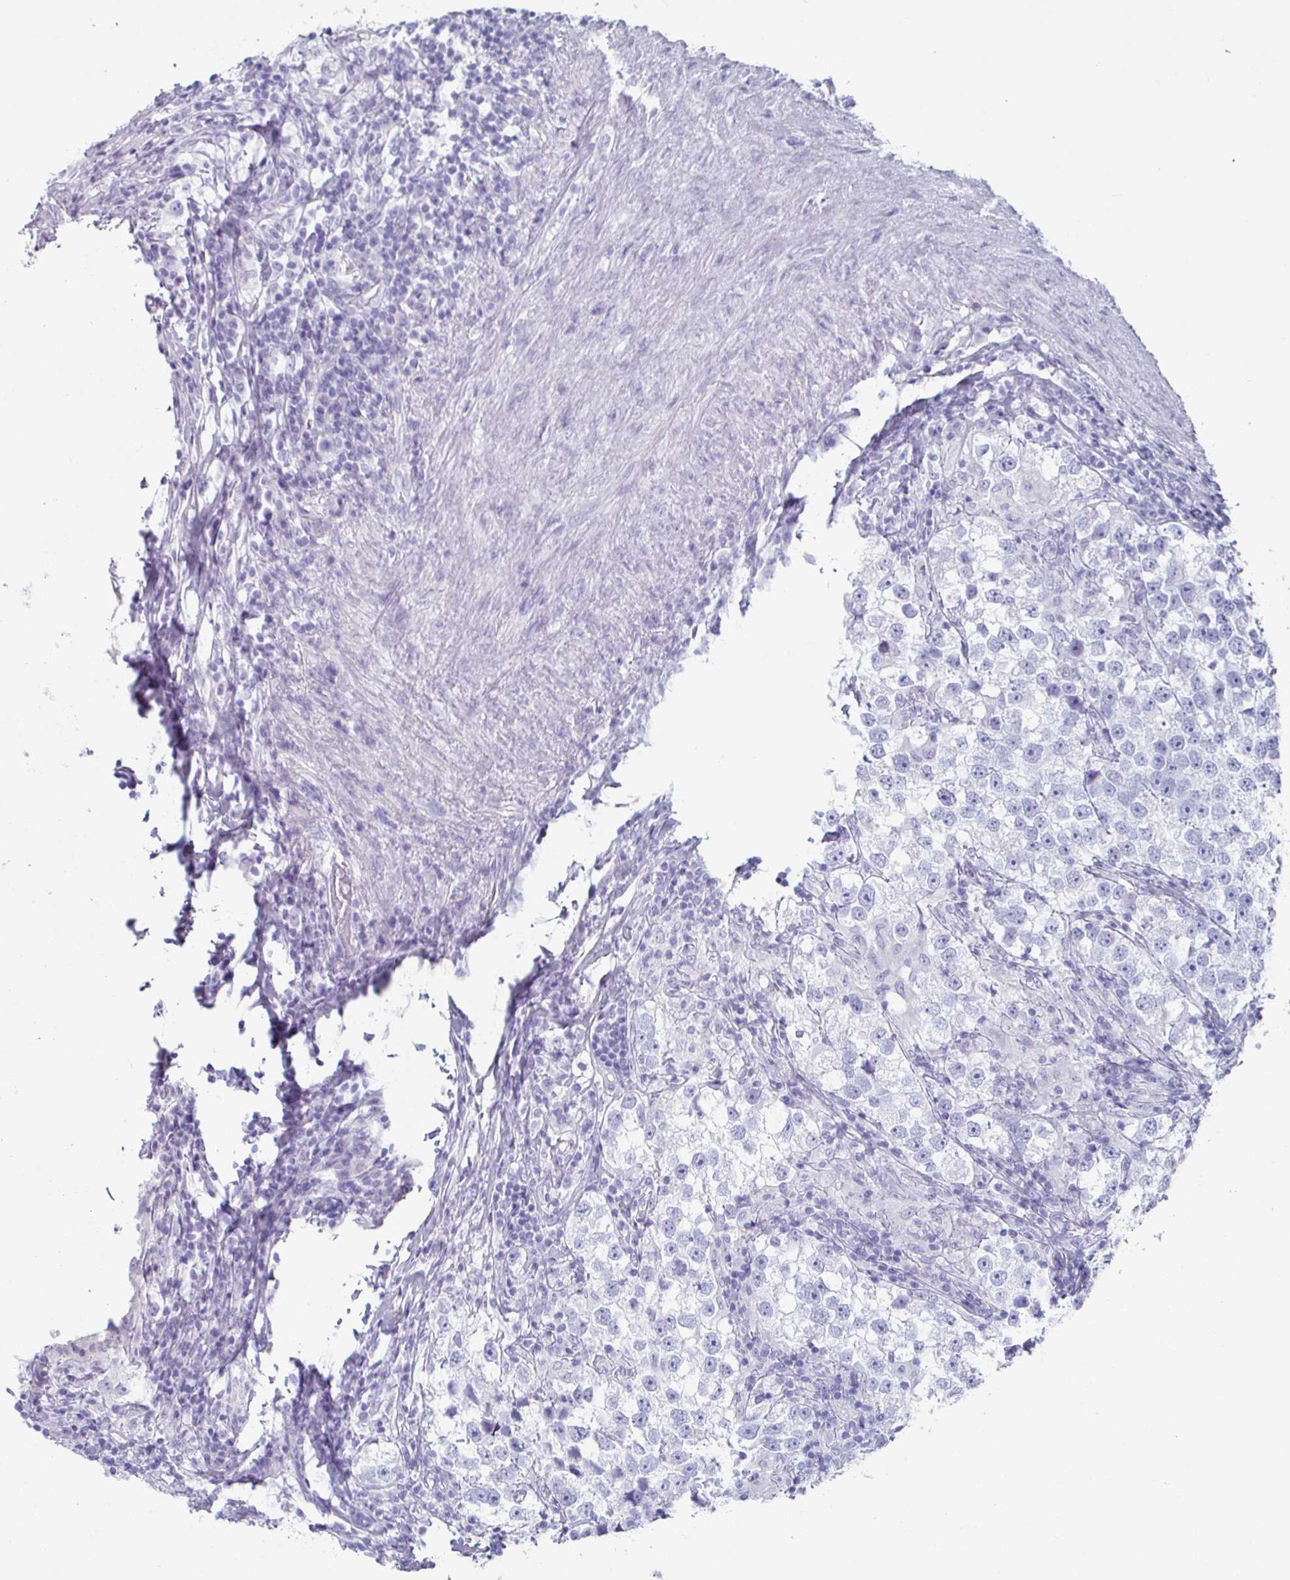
{"staining": {"intensity": "negative", "quantity": "none", "location": "none"}, "tissue": "testis cancer", "cell_type": "Tumor cells", "image_type": "cancer", "snomed": [{"axis": "morphology", "description": "Seminoma, NOS"}, {"axis": "topography", "description": "Testis"}], "caption": "IHC of testis cancer displays no staining in tumor cells.", "gene": "CREG2", "patient": {"sex": "male", "age": 46}}